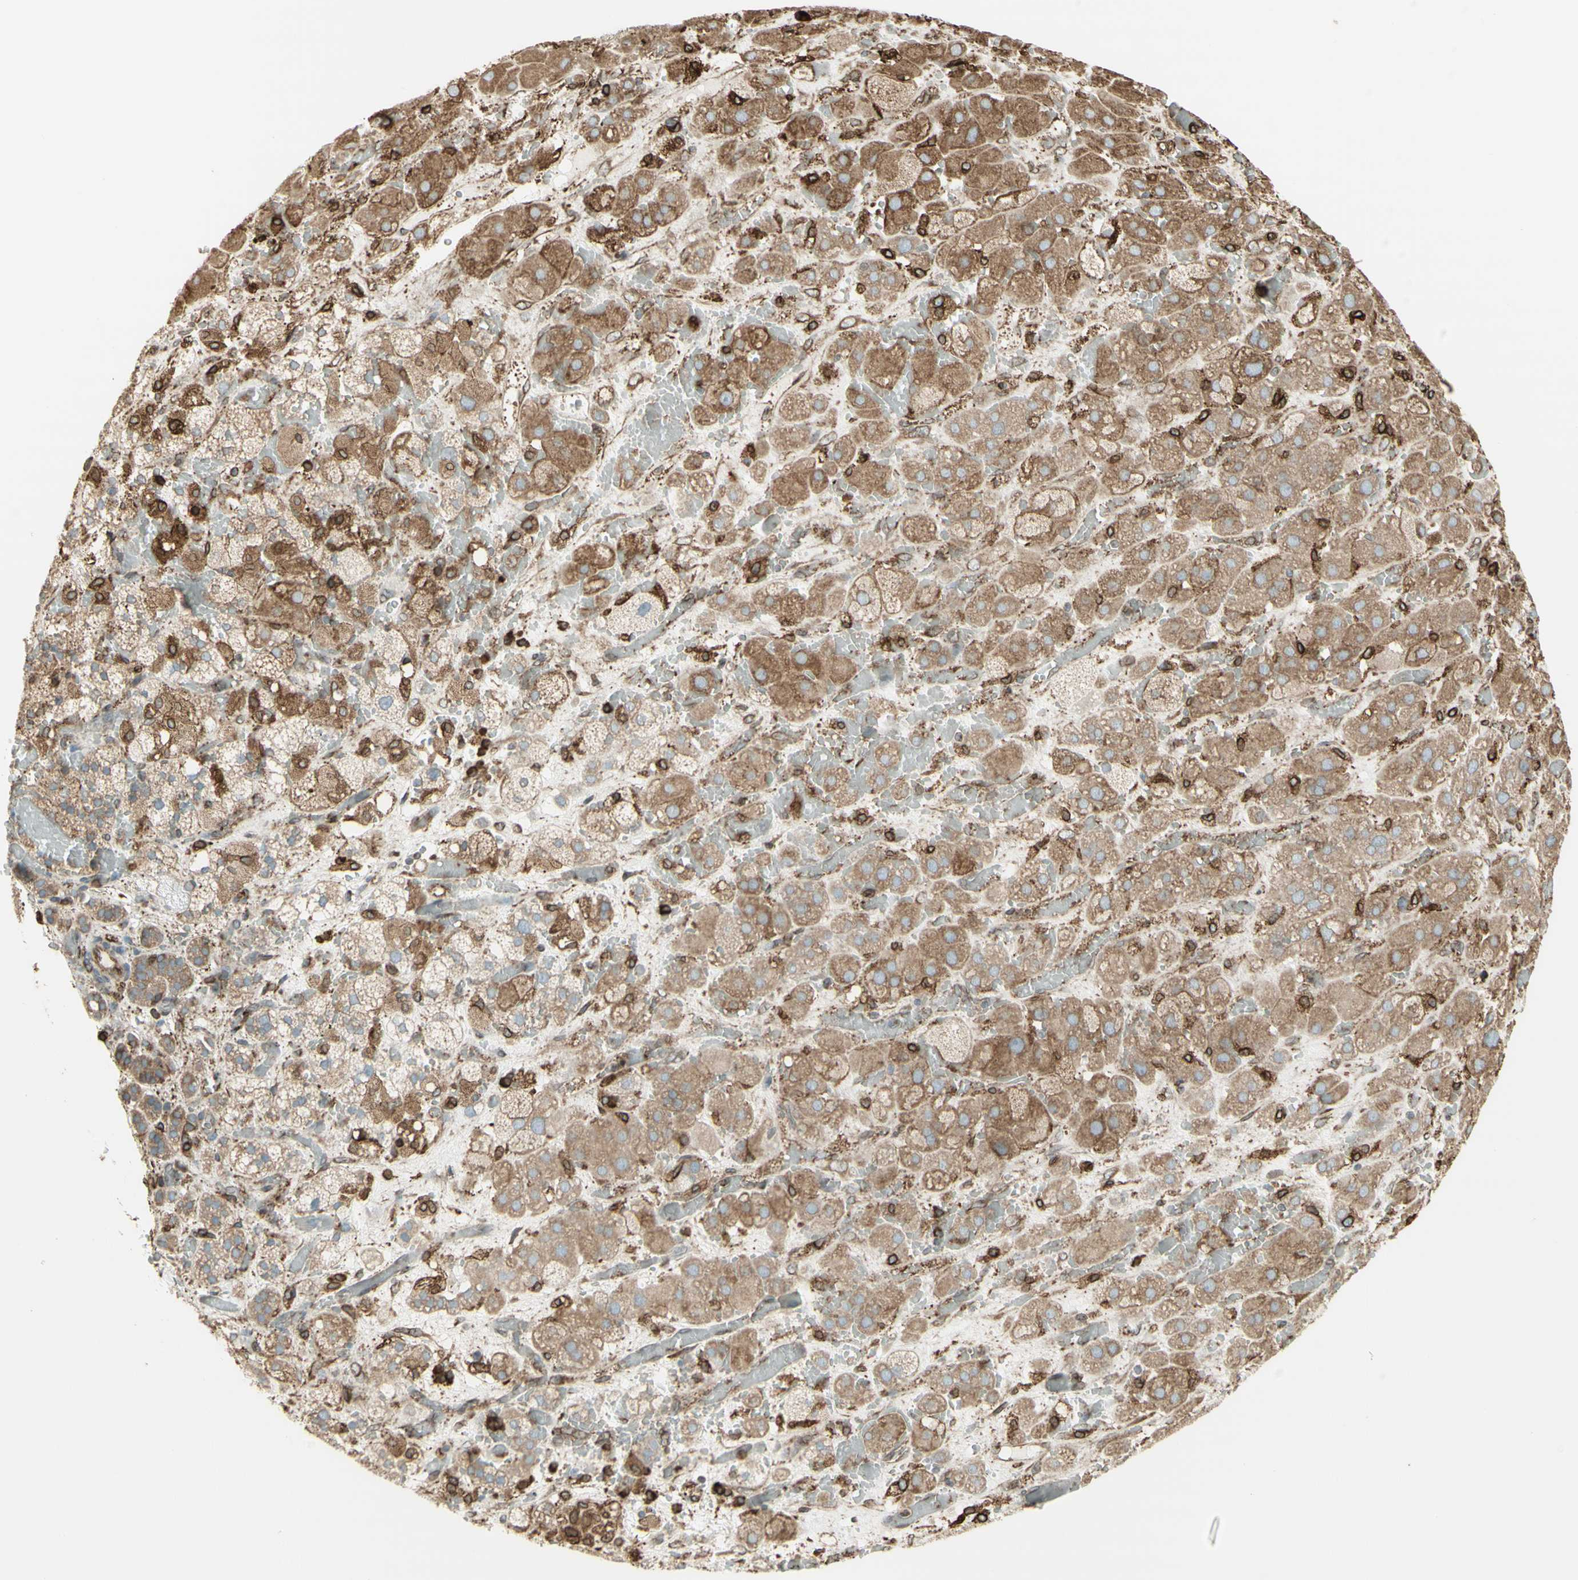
{"staining": {"intensity": "weak", "quantity": ">75%", "location": "cytoplasmic/membranous"}, "tissue": "adrenal gland", "cell_type": "Glandular cells", "image_type": "normal", "snomed": [{"axis": "morphology", "description": "Normal tissue, NOS"}, {"axis": "topography", "description": "Adrenal gland"}], "caption": "Immunohistochemical staining of normal human adrenal gland displays low levels of weak cytoplasmic/membranous positivity in approximately >75% of glandular cells.", "gene": "CANX", "patient": {"sex": "female", "age": 47}}